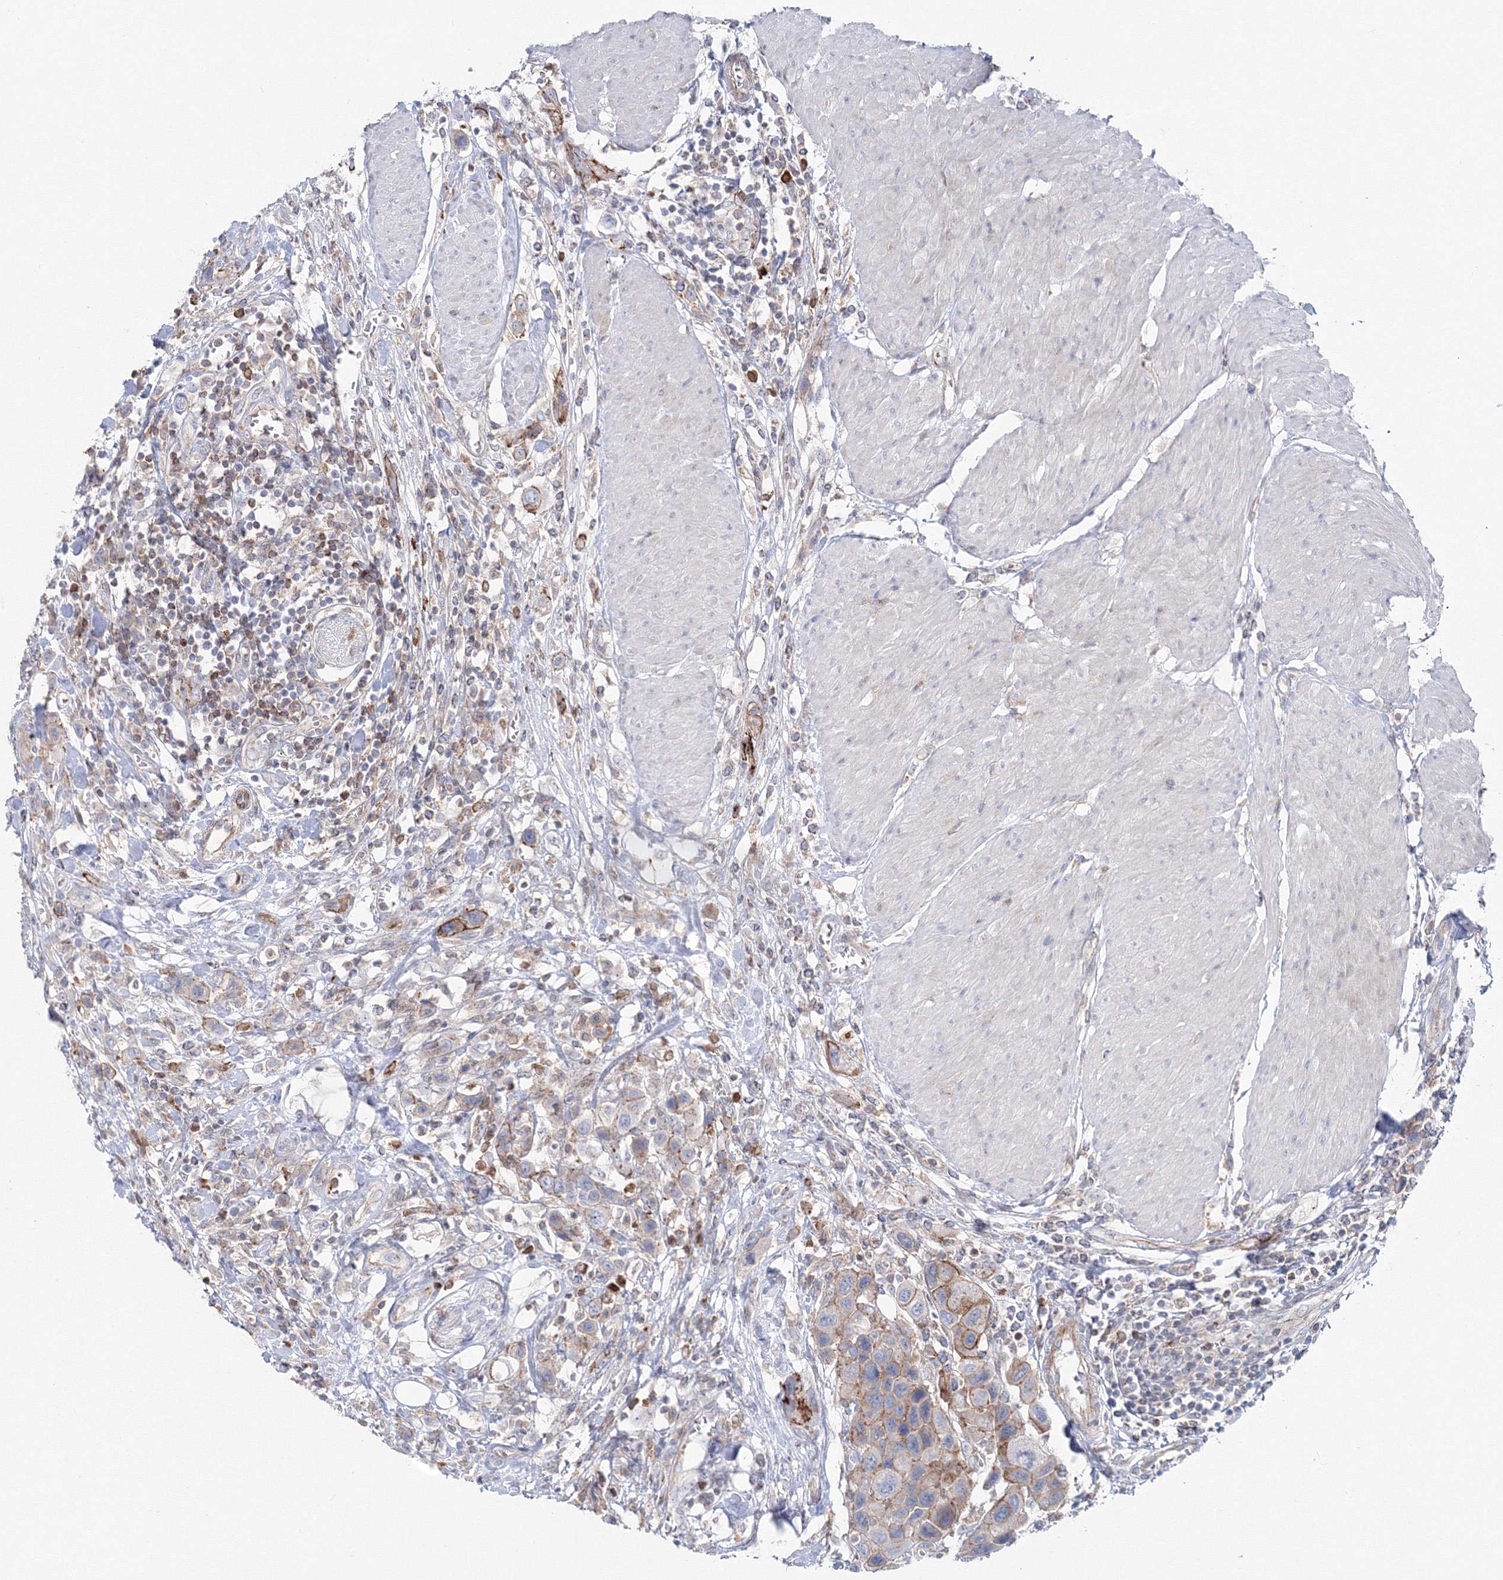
{"staining": {"intensity": "weak", "quantity": "<25%", "location": "cytoplasmic/membranous"}, "tissue": "urothelial cancer", "cell_type": "Tumor cells", "image_type": "cancer", "snomed": [{"axis": "morphology", "description": "Urothelial carcinoma, High grade"}, {"axis": "topography", "description": "Urinary bladder"}], "caption": "High magnification brightfield microscopy of high-grade urothelial carcinoma stained with DAB (brown) and counterstained with hematoxylin (blue): tumor cells show no significant expression. Brightfield microscopy of IHC stained with DAB (3,3'-diaminobenzidine) (brown) and hematoxylin (blue), captured at high magnification.", "gene": "GGA2", "patient": {"sex": "male", "age": 50}}